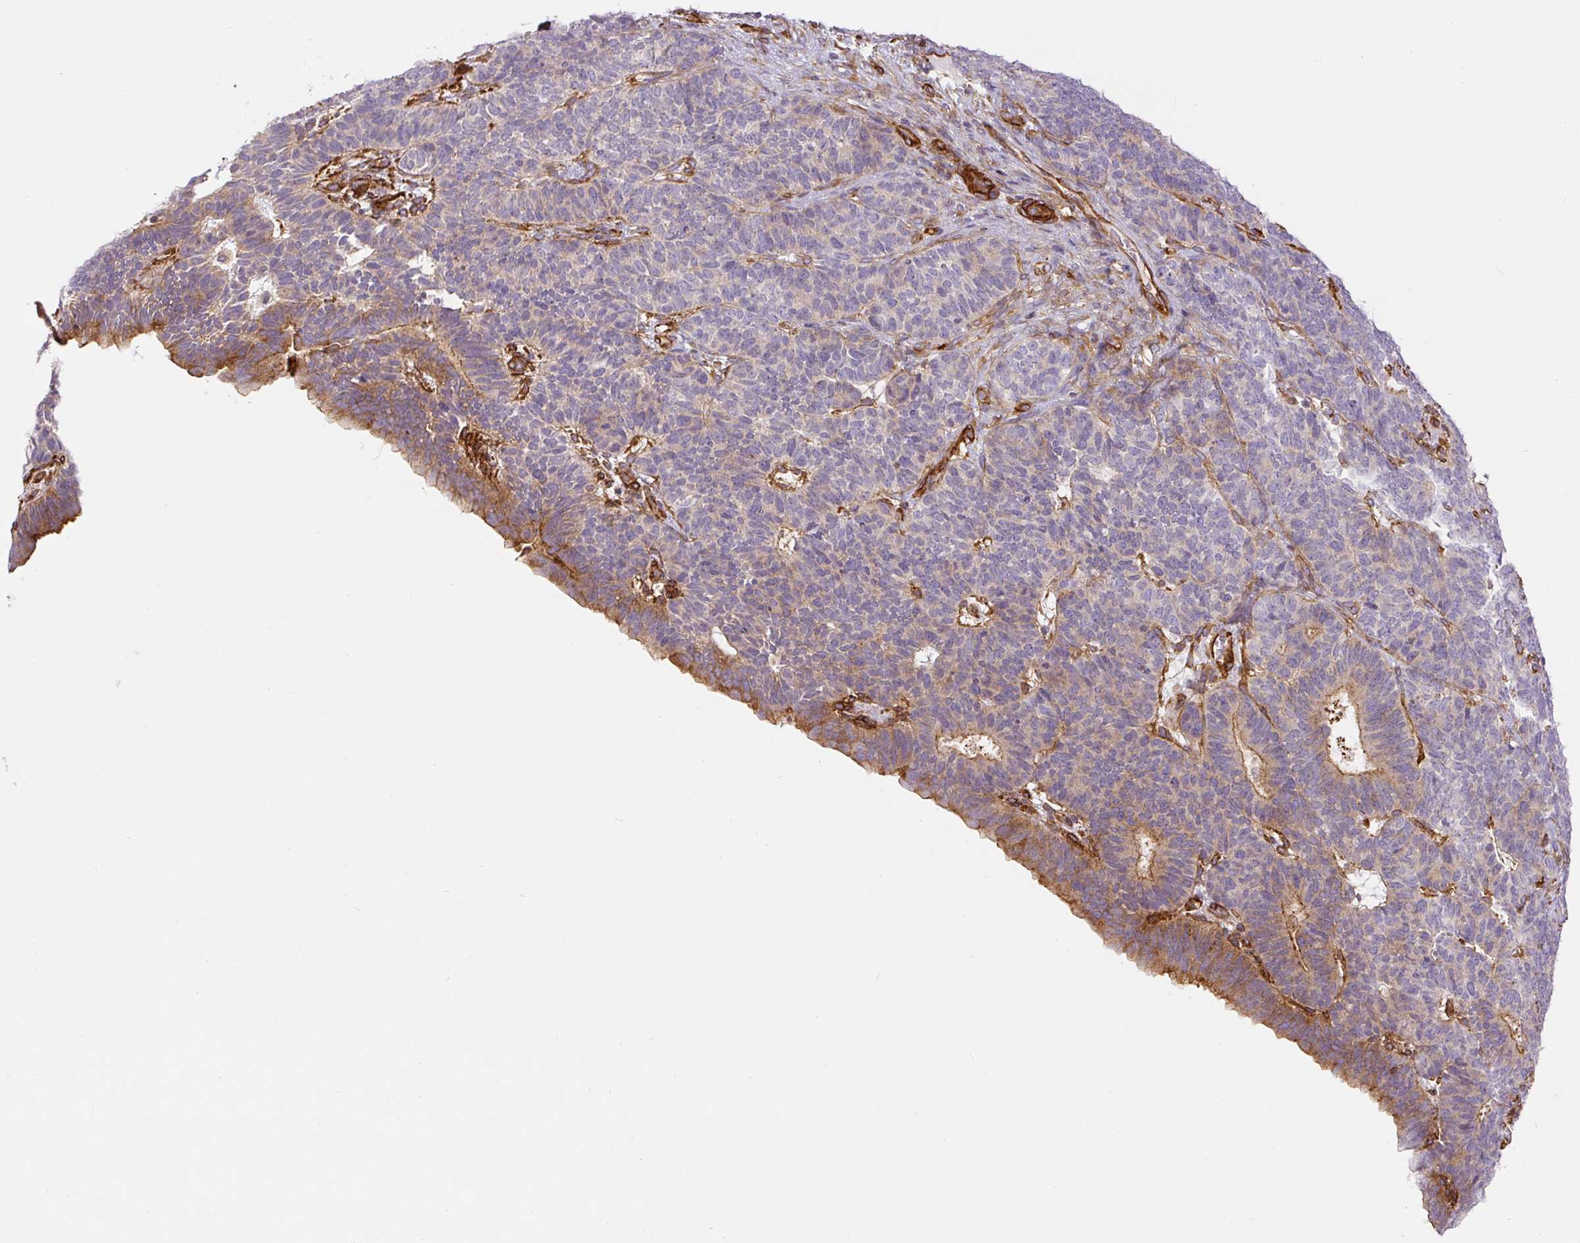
{"staining": {"intensity": "moderate", "quantity": "25%-75%", "location": "cytoplasmic/membranous"}, "tissue": "endometrial cancer", "cell_type": "Tumor cells", "image_type": "cancer", "snomed": [{"axis": "morphology", "description": "Adenocarcinoma, NOS"}, {"axis": "topography", "description": "Endometrium"}], "caption": "Tumor cells display medium levels of moderate cytoplasmic/membranous expression in about 25%-75% of cells in human endometrial cancer.", "gene": "MYL12A", "patient": {"sex": "female", "age": 70}}